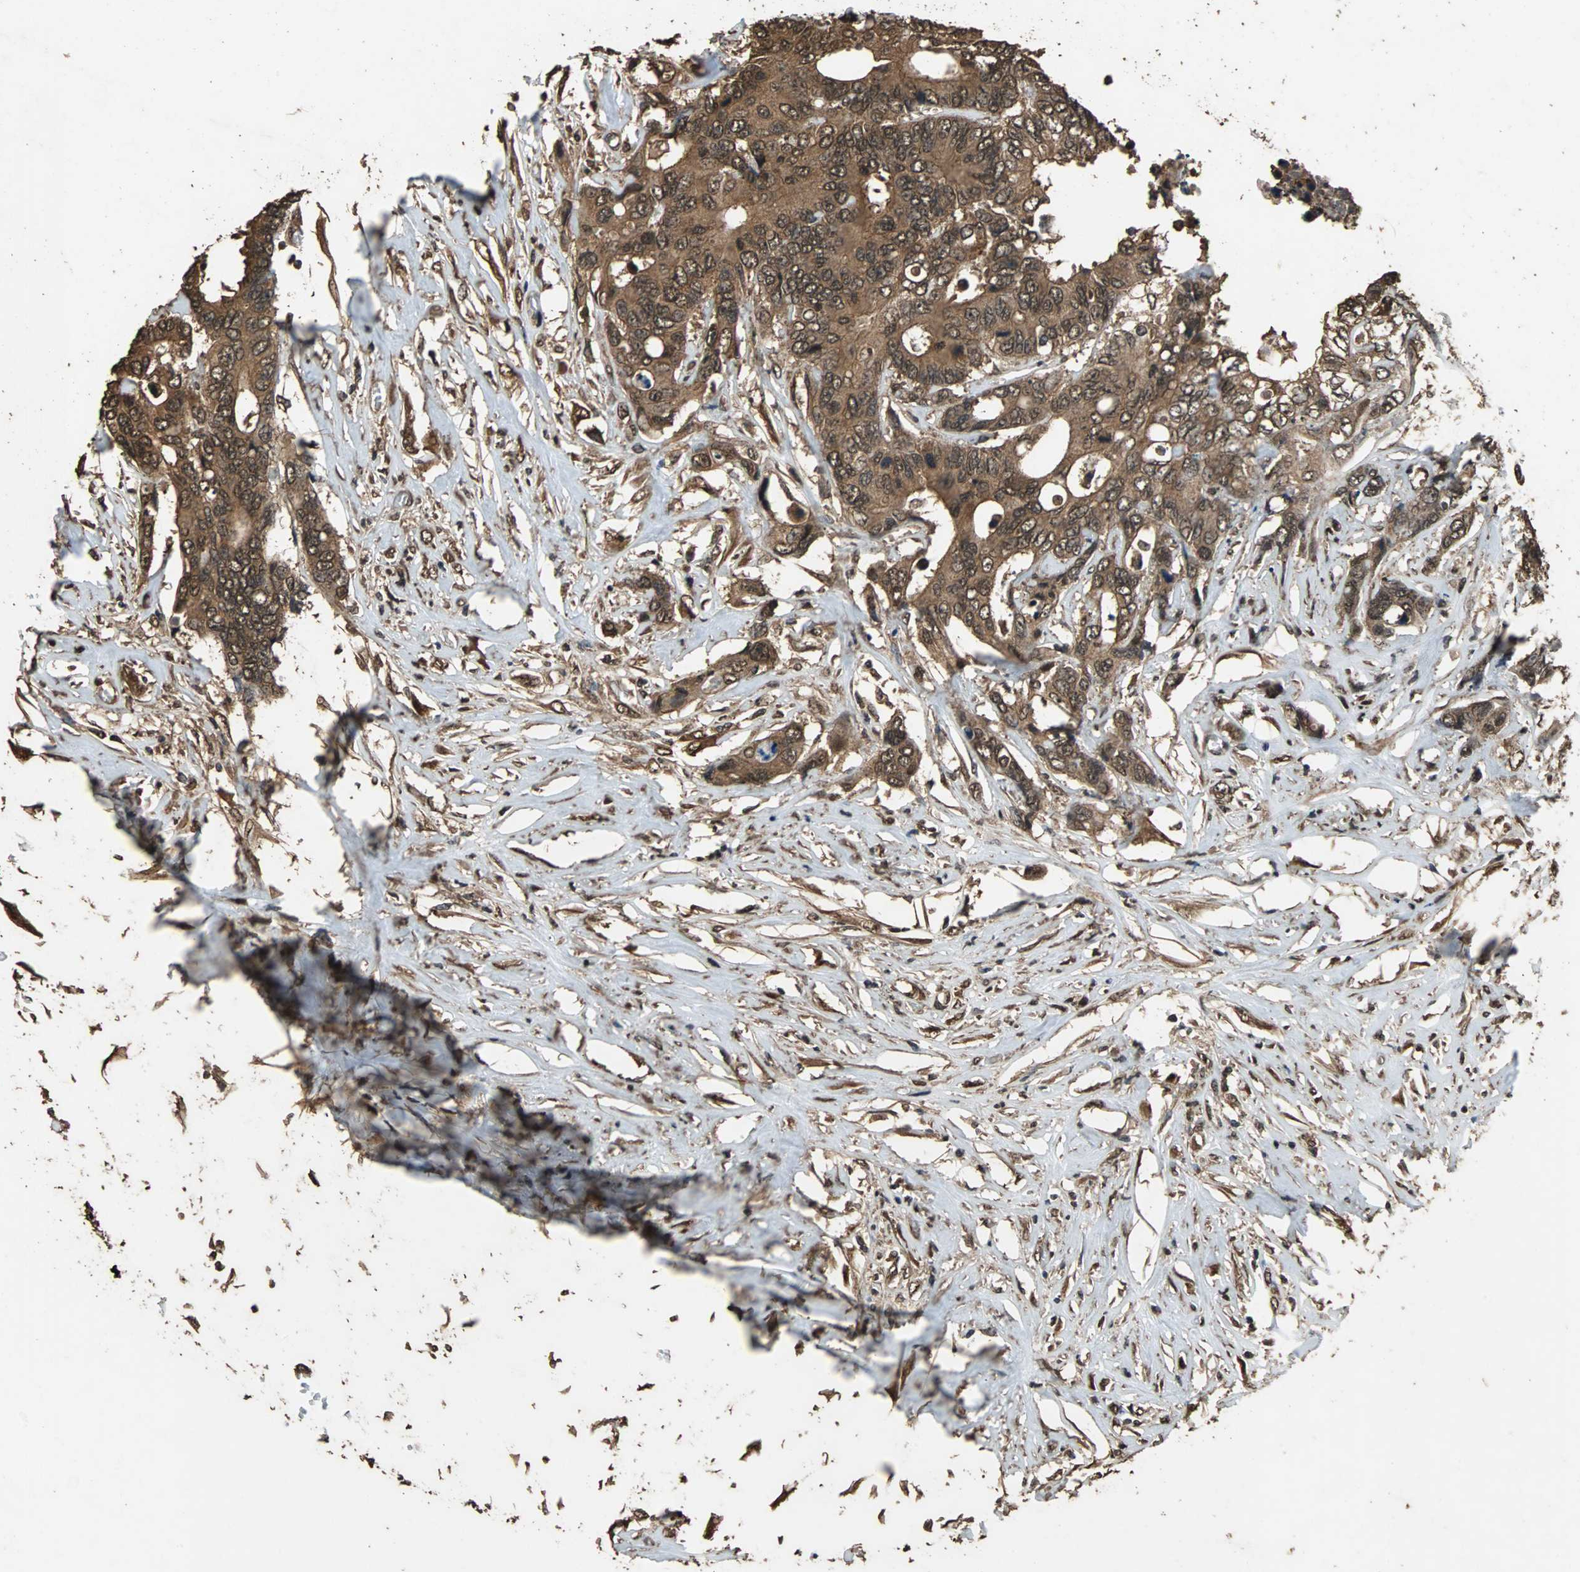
{"staining": {"intensity": "strong", "quantity": ">75%", "location": "cytoplasmic/membranous,nuclear"}, "tissue": "colorectal cancer", "cell_type": "Tumor cells", "image_type": "cancer", "snomed": [{"axis": "morphology", "description": "Adenocarcinoma, NOS"}, {"axis": "topography", "description": "Rectum"}], "caption": "DAB (3,3'-diaminobenzidine) immunohistochemical staining of human colorectal cancer reveals strong cytoplasmic/membranous and nuclear protein staining in about >75% of tumor cells. (DAB (3,3'-diaminobenzidine) IHC, brown staining for protein, blue staining for nuclei).", "gene": "ZNF18", "patient": {"sex": "male", "age": 55}}